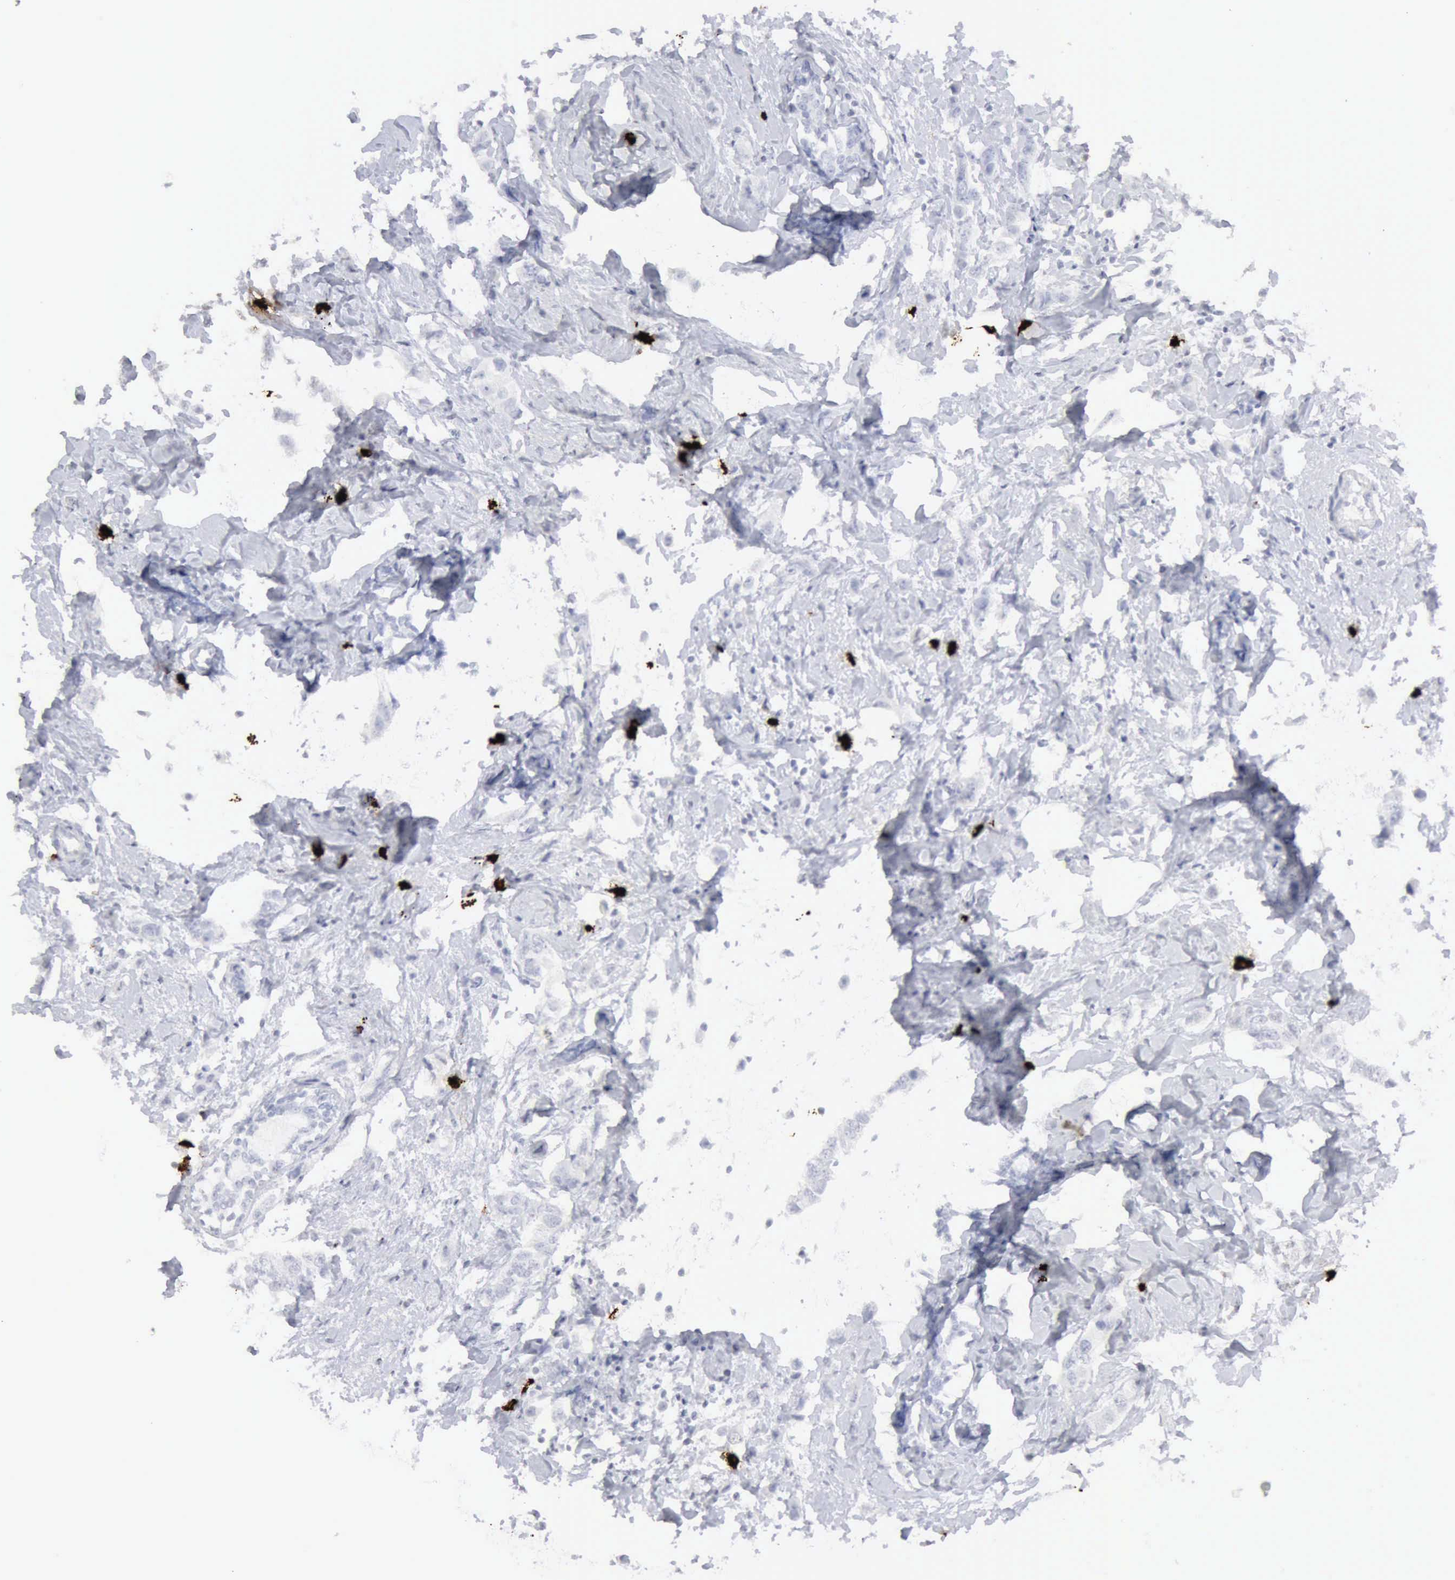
{"staining": {"intensity": "negative", "quantity": "none", "location": "none"}, "tissue": "breast cancer", "cell_type": "Tumor cells", "image_type": "cancer", "snomed": [{"axis": "morphology", "description": "Normal tissue, NOS"}, {"axis": "morphology", "description": "Duct carcinoma"}, {"axis": "topography", "description": "Breast"}], "caption": "Immunohistochemistry (IHC) photomicrograph of neoplastic tissue: breast cancer stained with DAB reveals no significant protein expression in tumor cells.", "gene": "CMA1", "patient": {"sex": "female", "age": 50}}